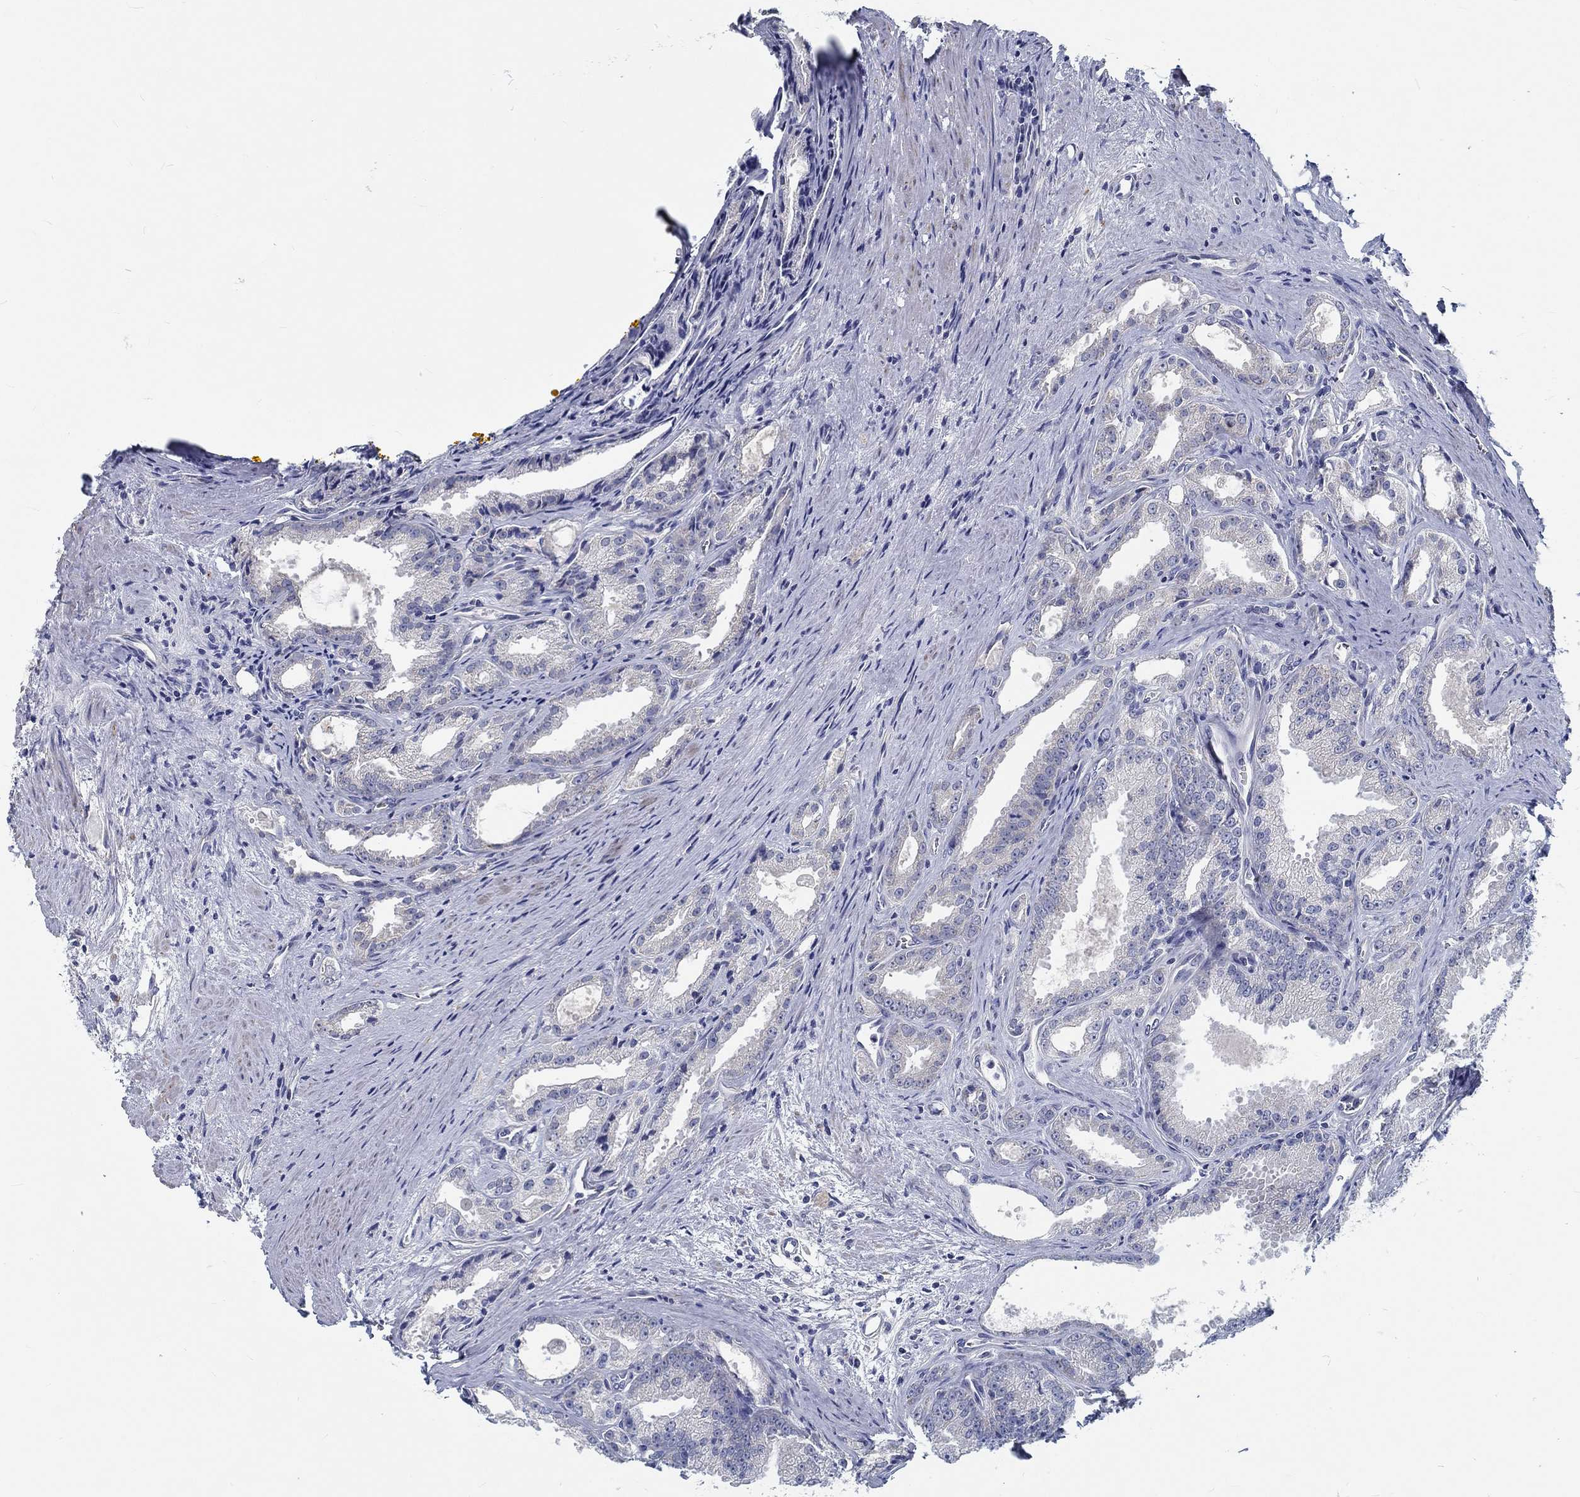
{"staining": {"intensity": "negative", "quantity": "none", "location": "none"}, "tissue": "prostate cancer", "cell_type": "Tumor cells", "image_type": "cancer", "snomed": [{"axis": "morphology", "description": "Adenocarcinoma, NOS"}, {"axis": "morphology", "description": "Adenocarcinoma, High grade"}, {"axis": "topography", "description": "Prostate"}], "caption": "This is an immunohistochemistry (IHC) histopathology image of adenocarcinoma (prostate). There is no staining in tumor cells.", "gene": "MYBPC1", "patient": {"sex": "male", "age": 70}}